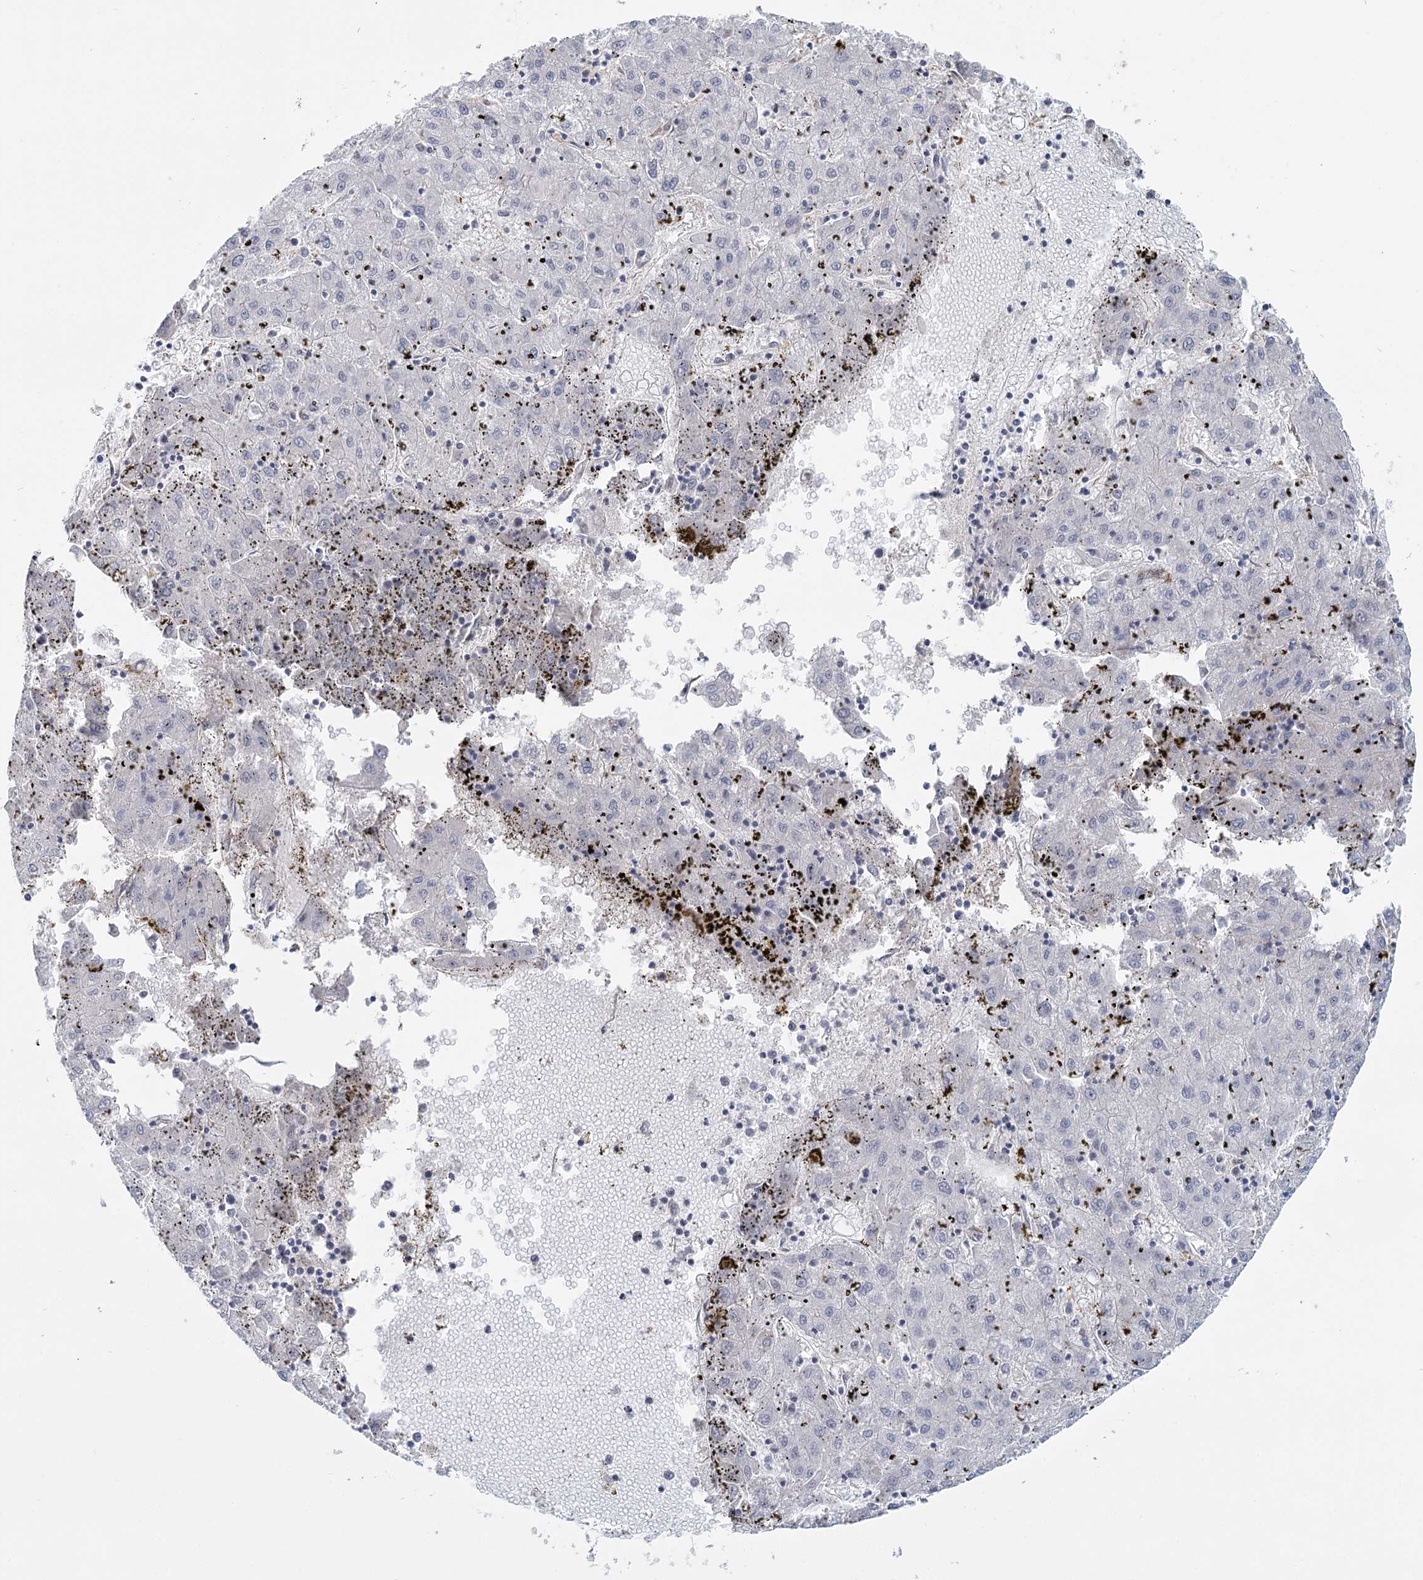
{"staining": {"intensity": "negative", "quantity": "none", "location": "none"}, "tissue": "liver cancer", "cell_type": "Tumor cells", "image_type": "cancer", "snomed": [{"axis": "morphology", "description": "Carcinoma, Hepatocellular, NOS"}, {"axis": "topography", "description": "Liver"}], "caption": "Immunohistochemistry photomicrograph of human liver hepatocellular carcinoma stained for a protein (brown), which shows no staining in tumor cells.", "gene": "USP11", "patient": {"sex": "male", "age": 72}}